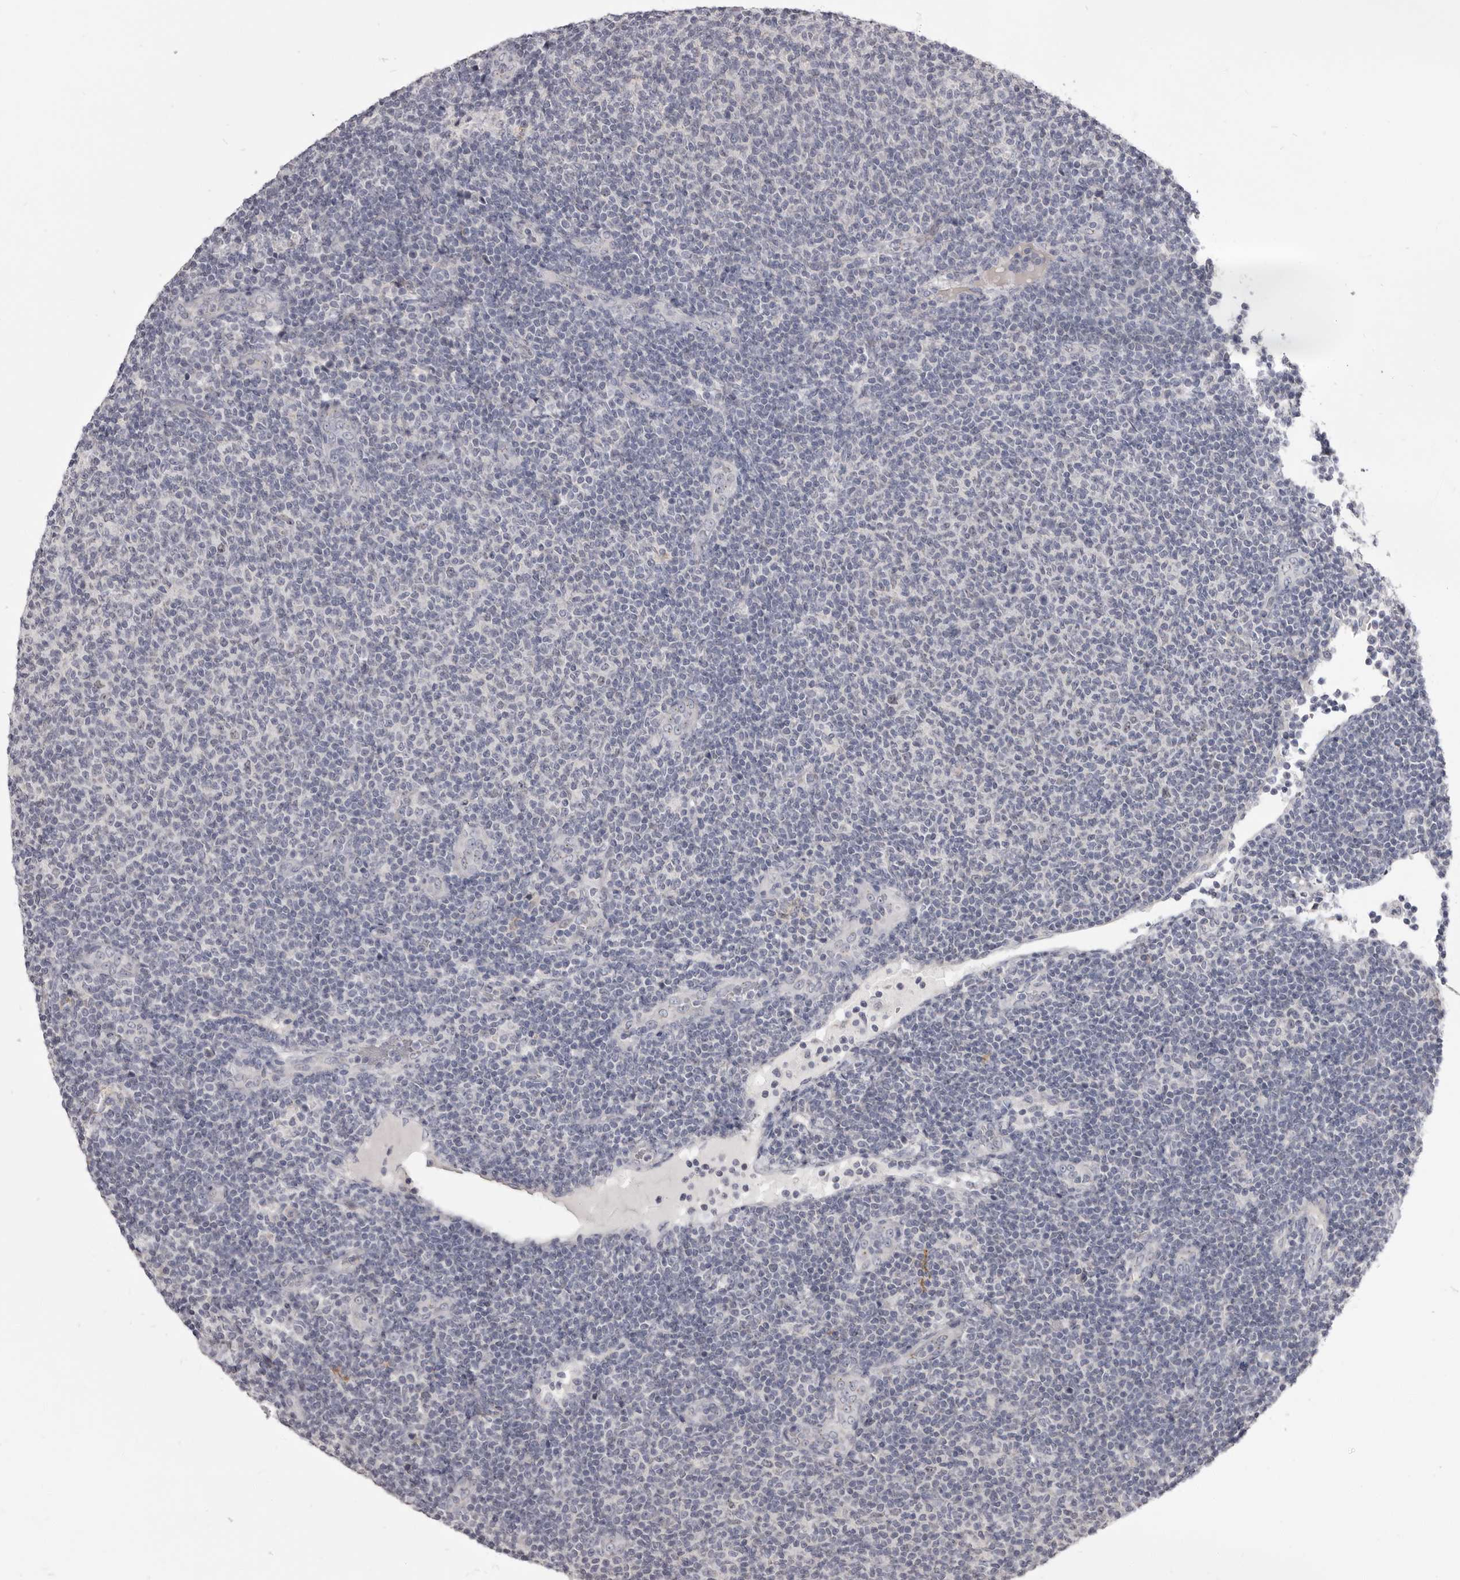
{"staining": {"intensity": "negative", "quantity": "none", "location": "none"}, "tissue": "lymphoma", "cell_type": "Tumor cells", "image_type": "cancer", "snomed": [{"axis": "morphology", "description": "Malignant lymphoma, non-Hodgkin's type, Low grade"}, {"axis": "topography", "description": "Lymph node"}], "caption": "This is an immunohistochemistry micrograph of malignant lymphoma, non-Hodgkin's type (low-grade). There is no expression in tumor cells.", "gene": "CGN", "patient": {"sex": "male", "age": 66}}